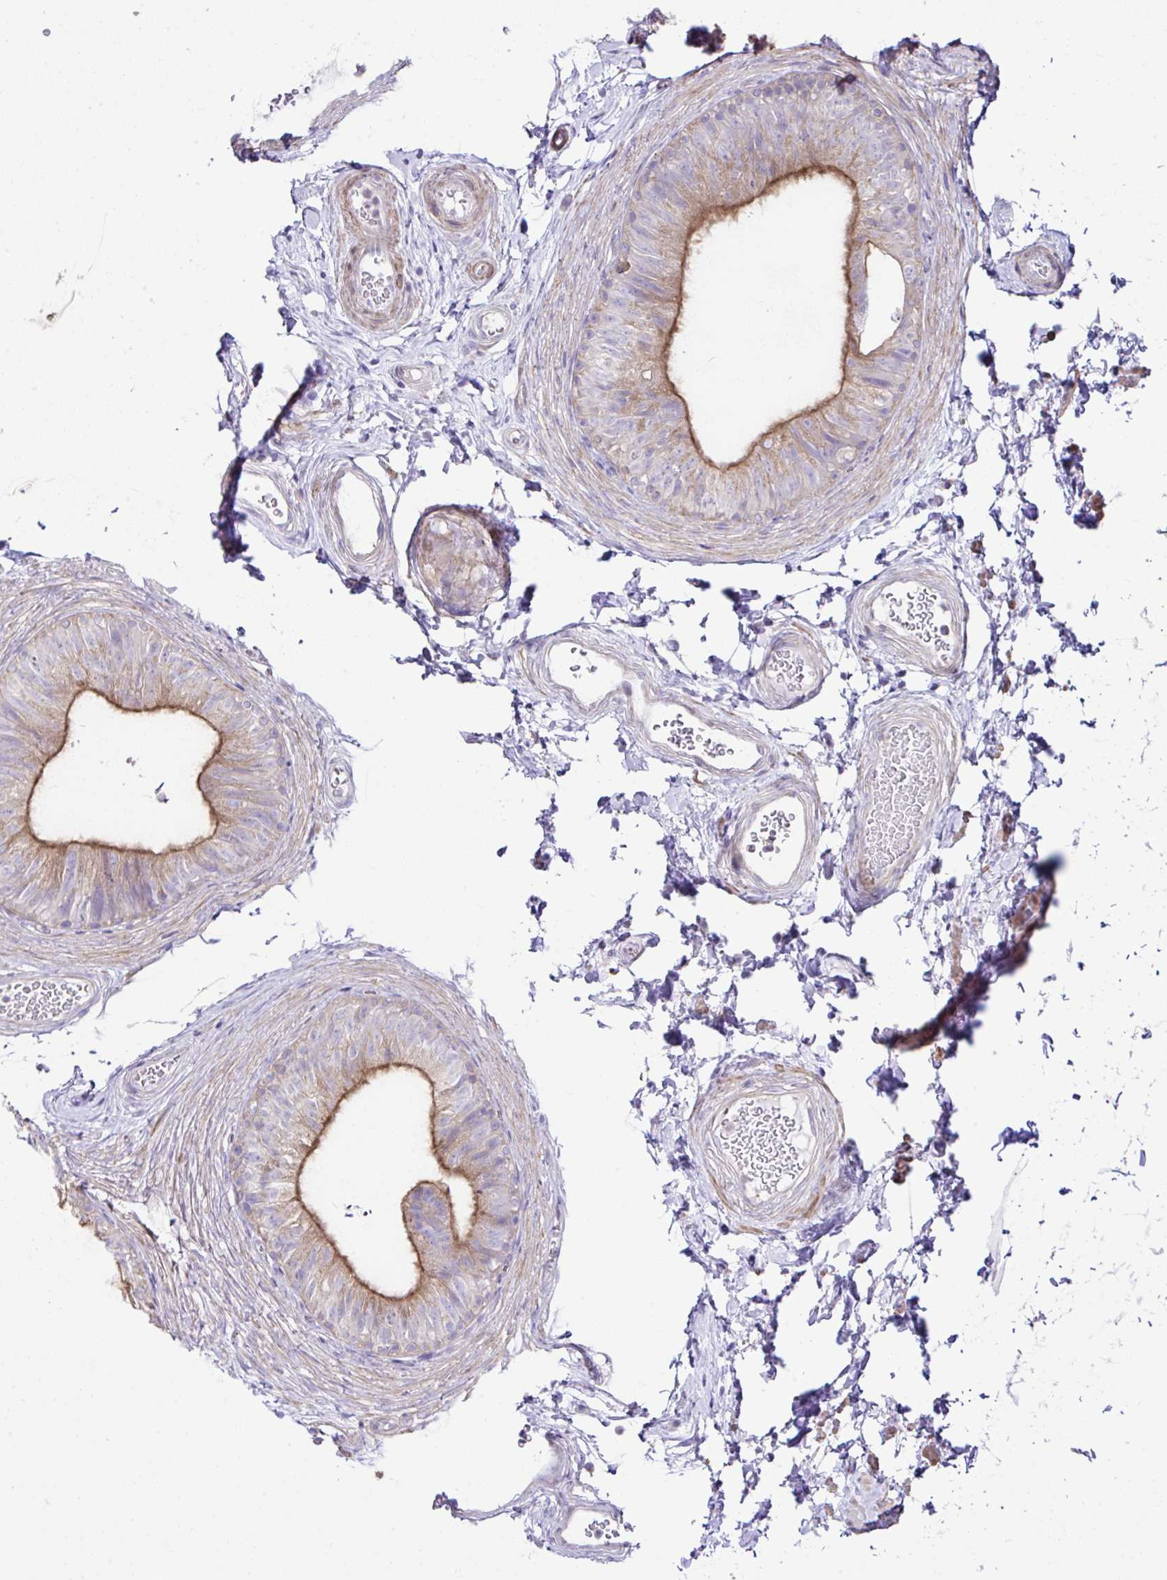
{"staining": {"intensity": "moderate", "quantity": "25%-75%", "location": "cytoplasmic/membranous"}, "tissue": "epididymis", "cell_type": "Glandular cells", "image_type": "normal", "snomed": [{"axis": "morphology", "description": "Normal tissue, NOS"}, {"axis": "topography", "description": "Epididymis, spermatic cord, NOS"}, {"axis": "topography", "description": "Epididymis"}, {"axis": "topography", "description": "Peripheral nerve tissue"}], "caption": "Immunohistochemistry (IHC) micrograph of unremarkable epididymis: human epididymis stained using IHC shows medium levels of moderate protein expression localized specifically in the cytoplasmic/membranous of glandular cells, appearing as a cytoplasmic/membranous brown color.", "gene": "OR4P4", "patient": {"sex": "male", "age": 29}}